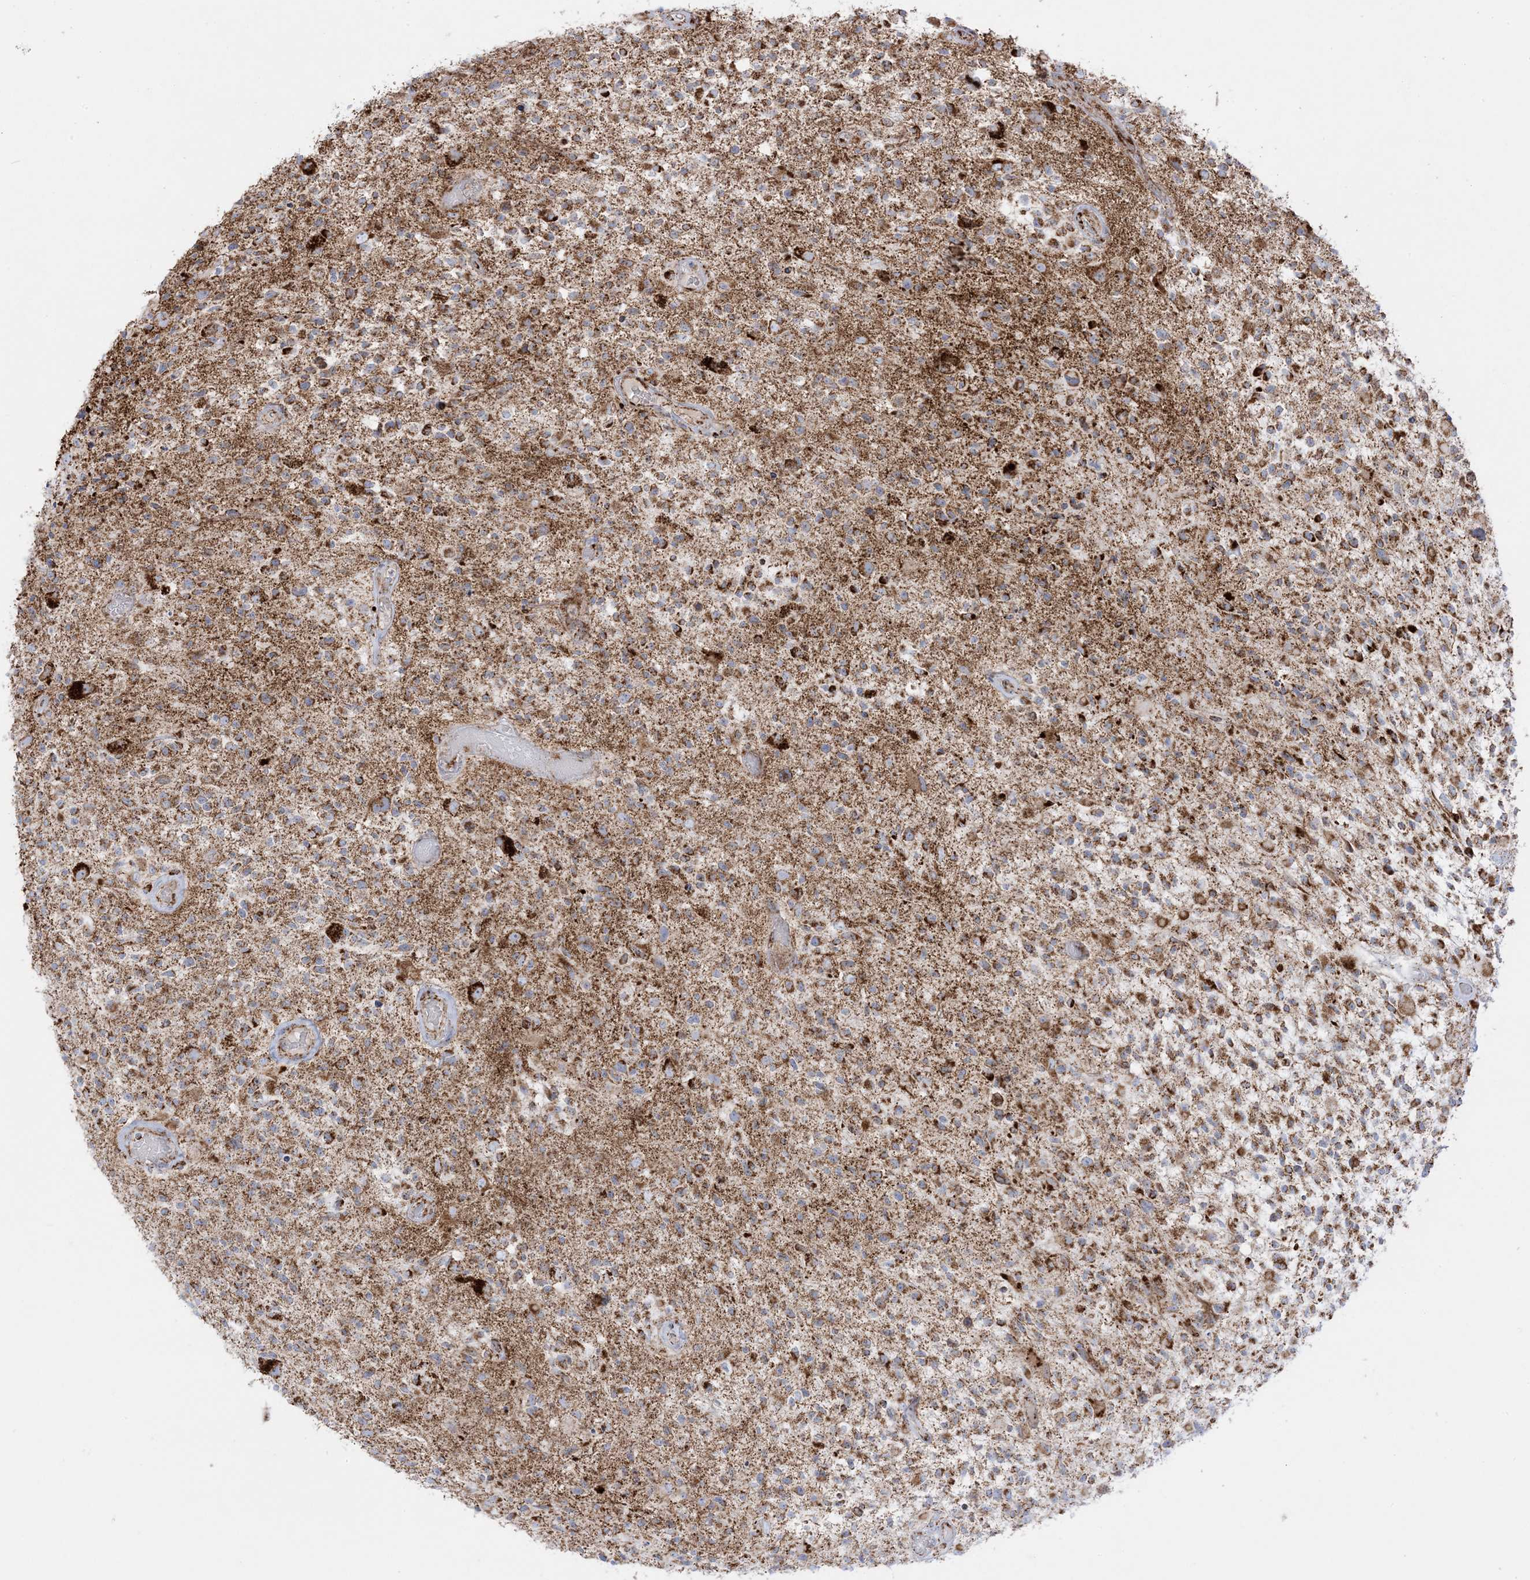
{"staining": {"intensity": "moderate", "quantity": ">75%", "location": "cytoplasmic/membranous"}, "tissue": "glioma", "cell_type": "Tumor cells", "image_type": "cancer", "snomed": [{"axis": "morphology", "description": "Glioma, malignant, High grade"}, {"axis": "morphology", "description": "Glioblastoma, NOS"}, {"axis": "topography", "description": "Brain"}], "caption": "An image of human glioma stained for a protein exhibits moderate cytoplasmic/membranous brown staining in tumor cells. (DAB IHC, brown staining for protein, blue staining for nuclei).", "gene": "MRPS36", "patient": {"sex": "male", "age": 60}}